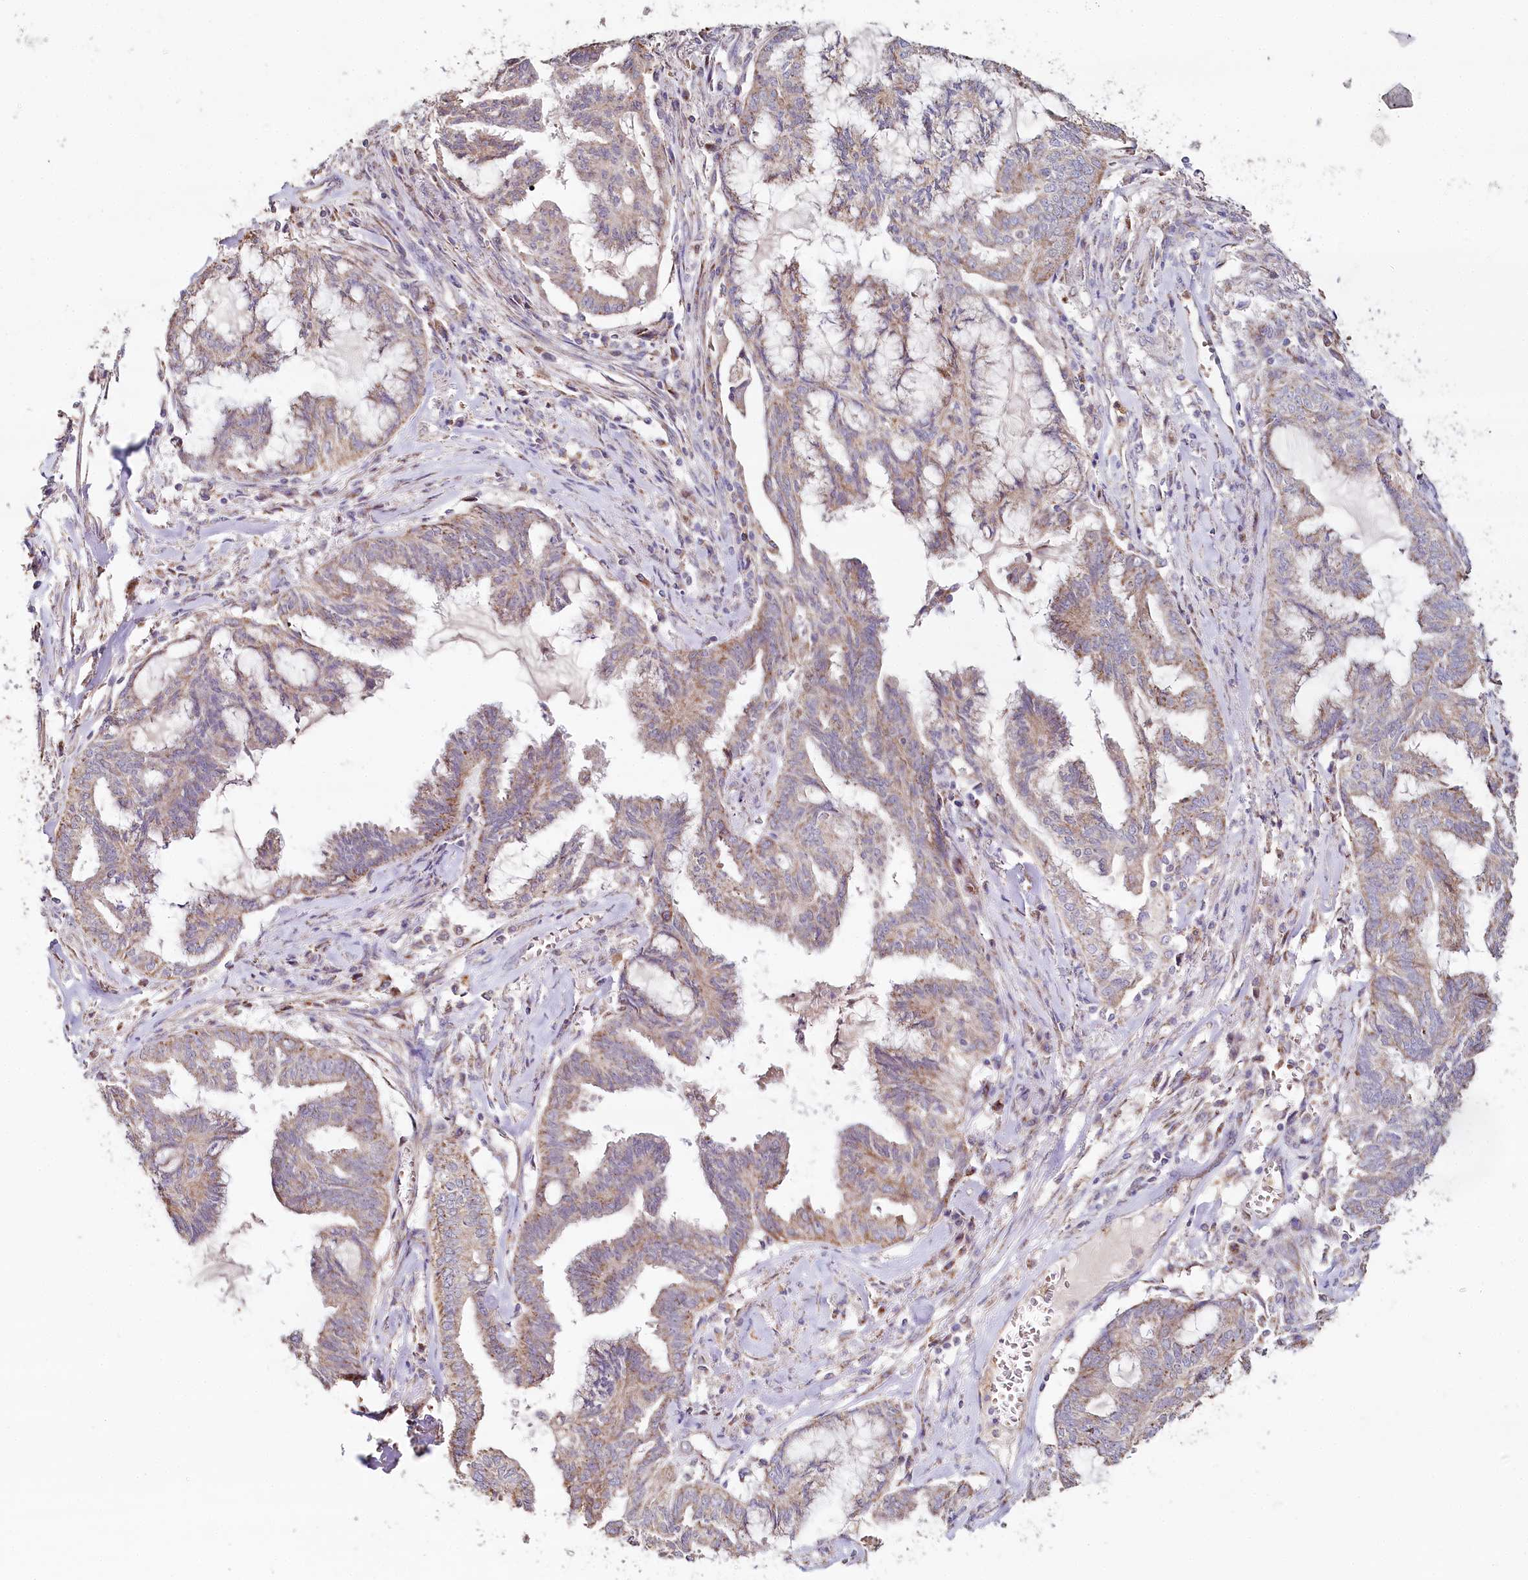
{"staining": {"intensity": "moderate", "quantity": ">75%", "location": "cytoplasmic/membranous"}, "tissue": "endometrial cancer", "cell_type": "Tumor cells", "image_type": "cancer", "snomed": [{"axis": "morphology", "description": "Adenocarcinoma, NOS"}, {"axis": "topography", "description": "Endometrium"}], "caption": "High-magnification brightfield microscopy of endometrial cancer (adenocarcinoma) stained with DAB (3,3'-diaminobenzidine) (brown) and counterstained with hematoxylin (blue). tumor cells exhibit moderate cytoplasmic/membranous staining is identified in approximately>75% of cells.", "gene": "MMP25", "patient": {"sex": "female", "age": 86}}